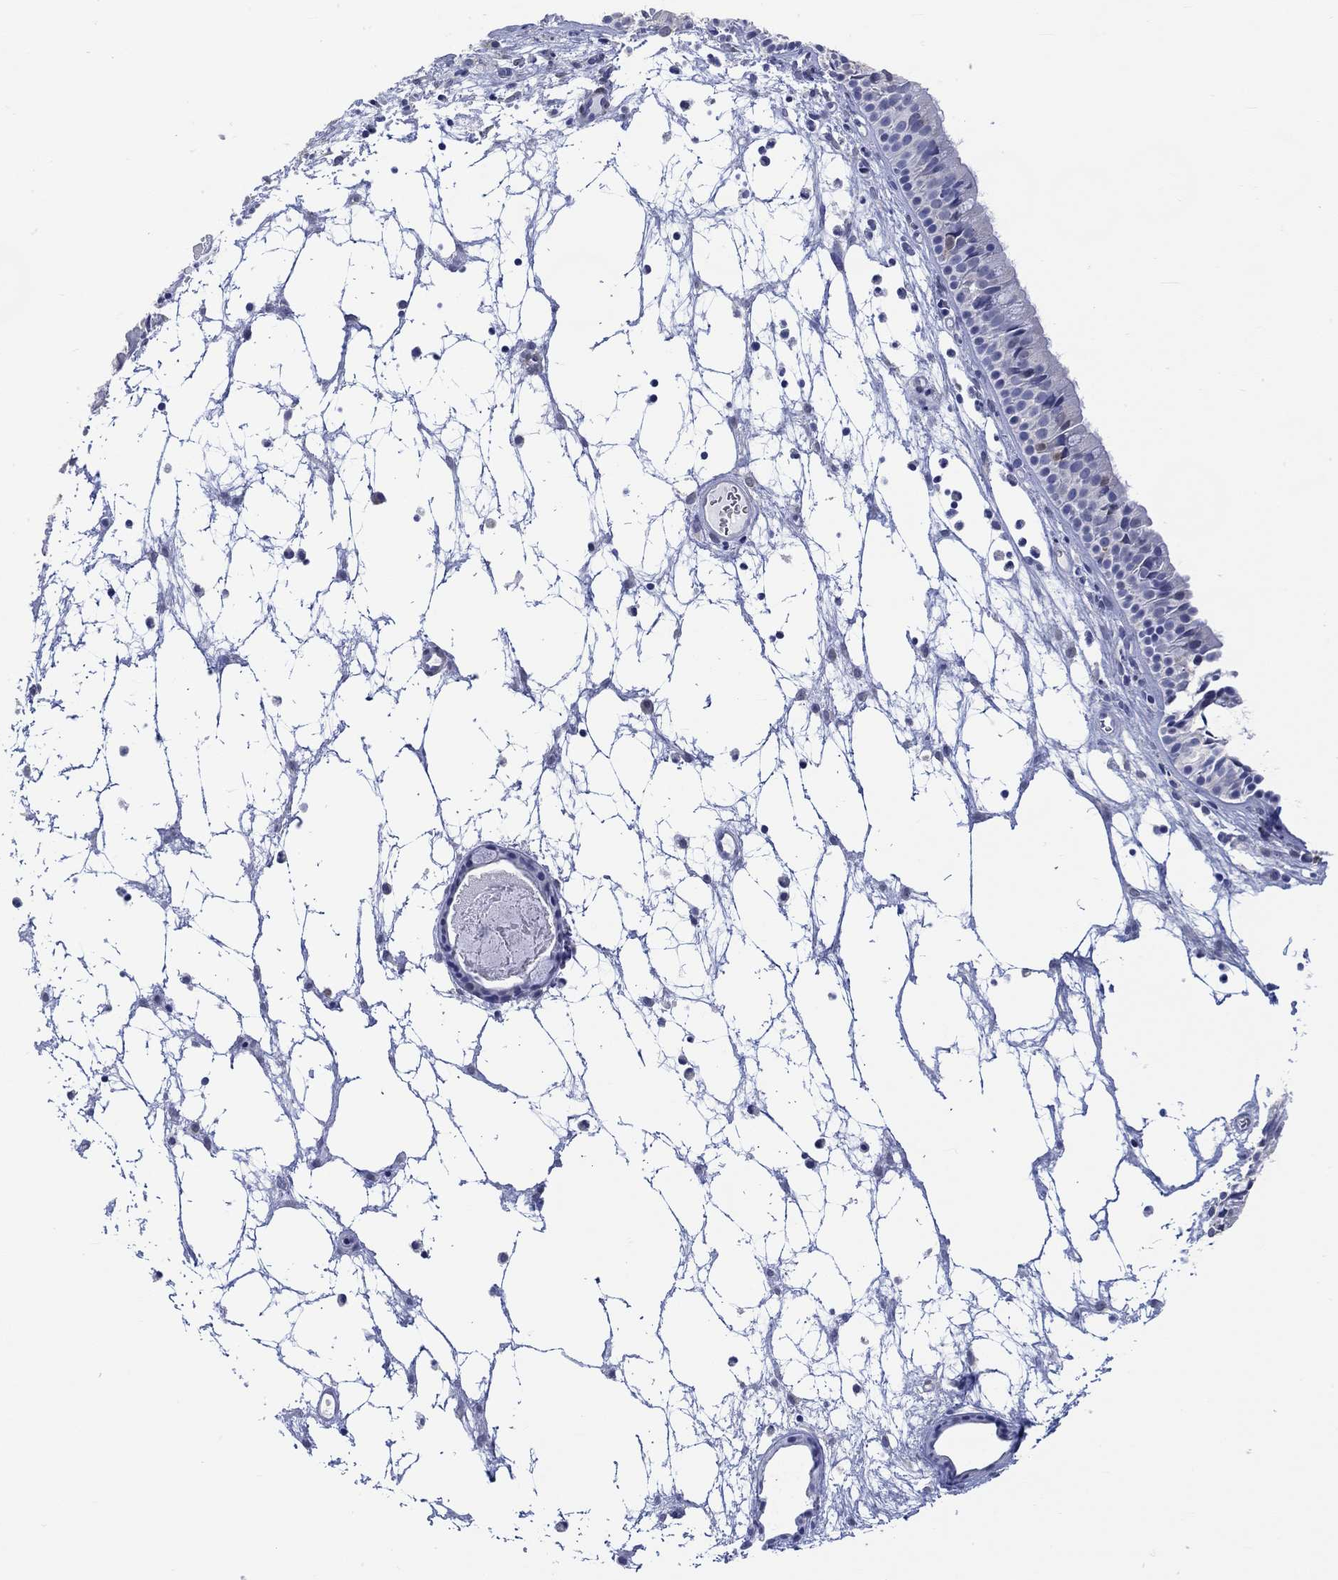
{"staining": {"intensity": "weak", "quantity": "<25%", "location": "cytoplasmic/membranous"}, "tissue": "nasopharynx", "cell_type": "Respiratory epithelial cells", "image_type": "normal", "snomed": [{"axis": "morphology", "description": "Normal tissue, NOS"}, {"axis": "topography", "description": "Nasopharynx"}], "caption": "This is a histopathology image of IHC staining of benign nasopharynx, which shows no positivity in respiratory epithelial cells.", "gene": "MSI1", "patient": {"sex": "male", "age": 83}}